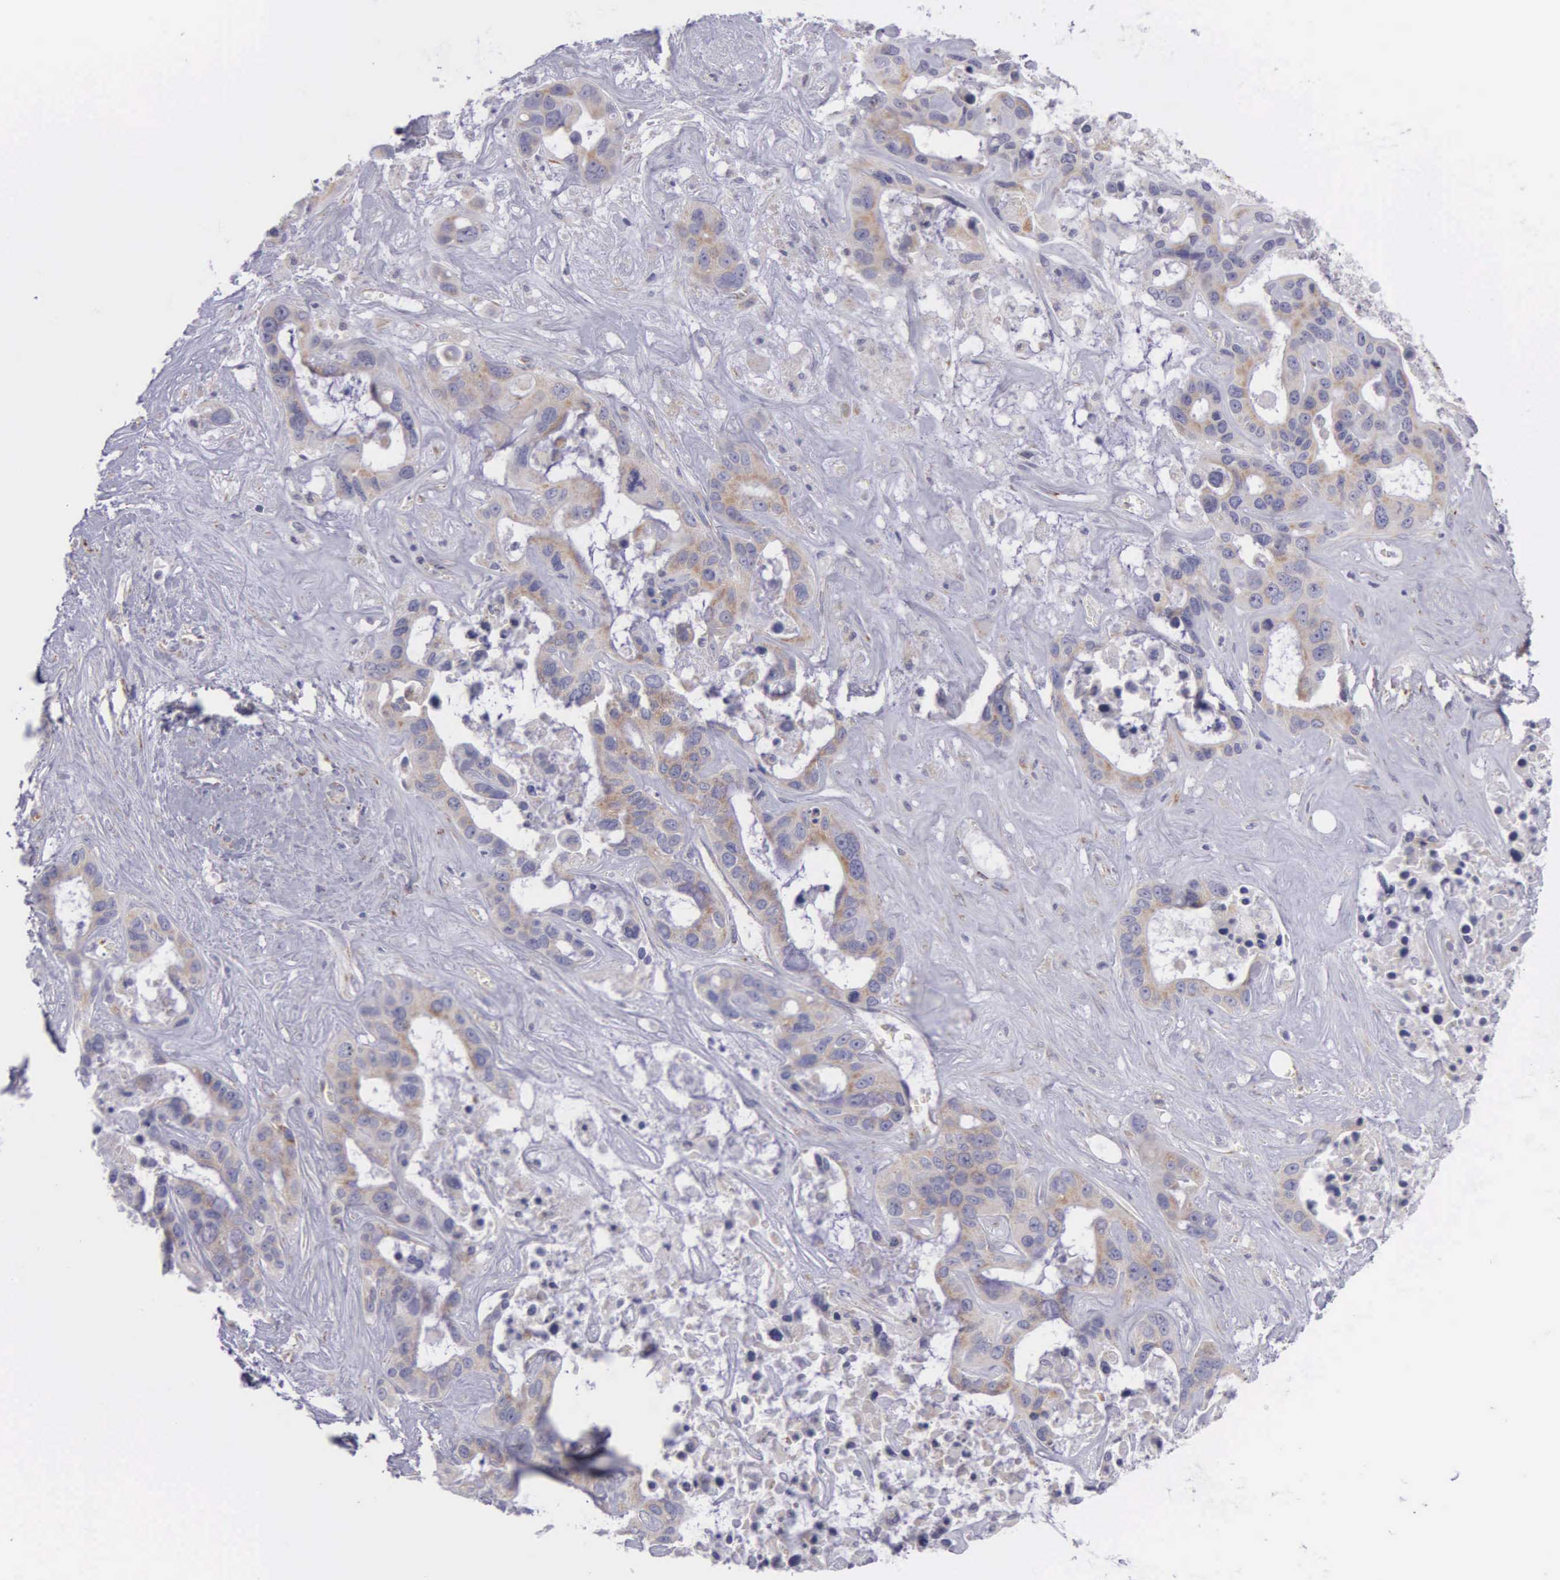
{"staining": {"intensity": "weak", "quantity": "25%-75%", "location": "cytoplasmic/membranous"}, "tissue": "liver cancer", "cell_type": "Tumor cells", "image_type": "cancer", "snomed": [{"axis": "morphology", "description": "Cholangiocarcinoma"}, {"axis": "topography", "description": "Liver"}], "caption": "Protein expression analysis of cholangiocarcinoma (liver) displays weak cytoplasmic/membranous staining in approximately 25%-75% of tumor cells.", "gene": "SYNJ2BP", "patient": {"sex": "female", "age": 65}}